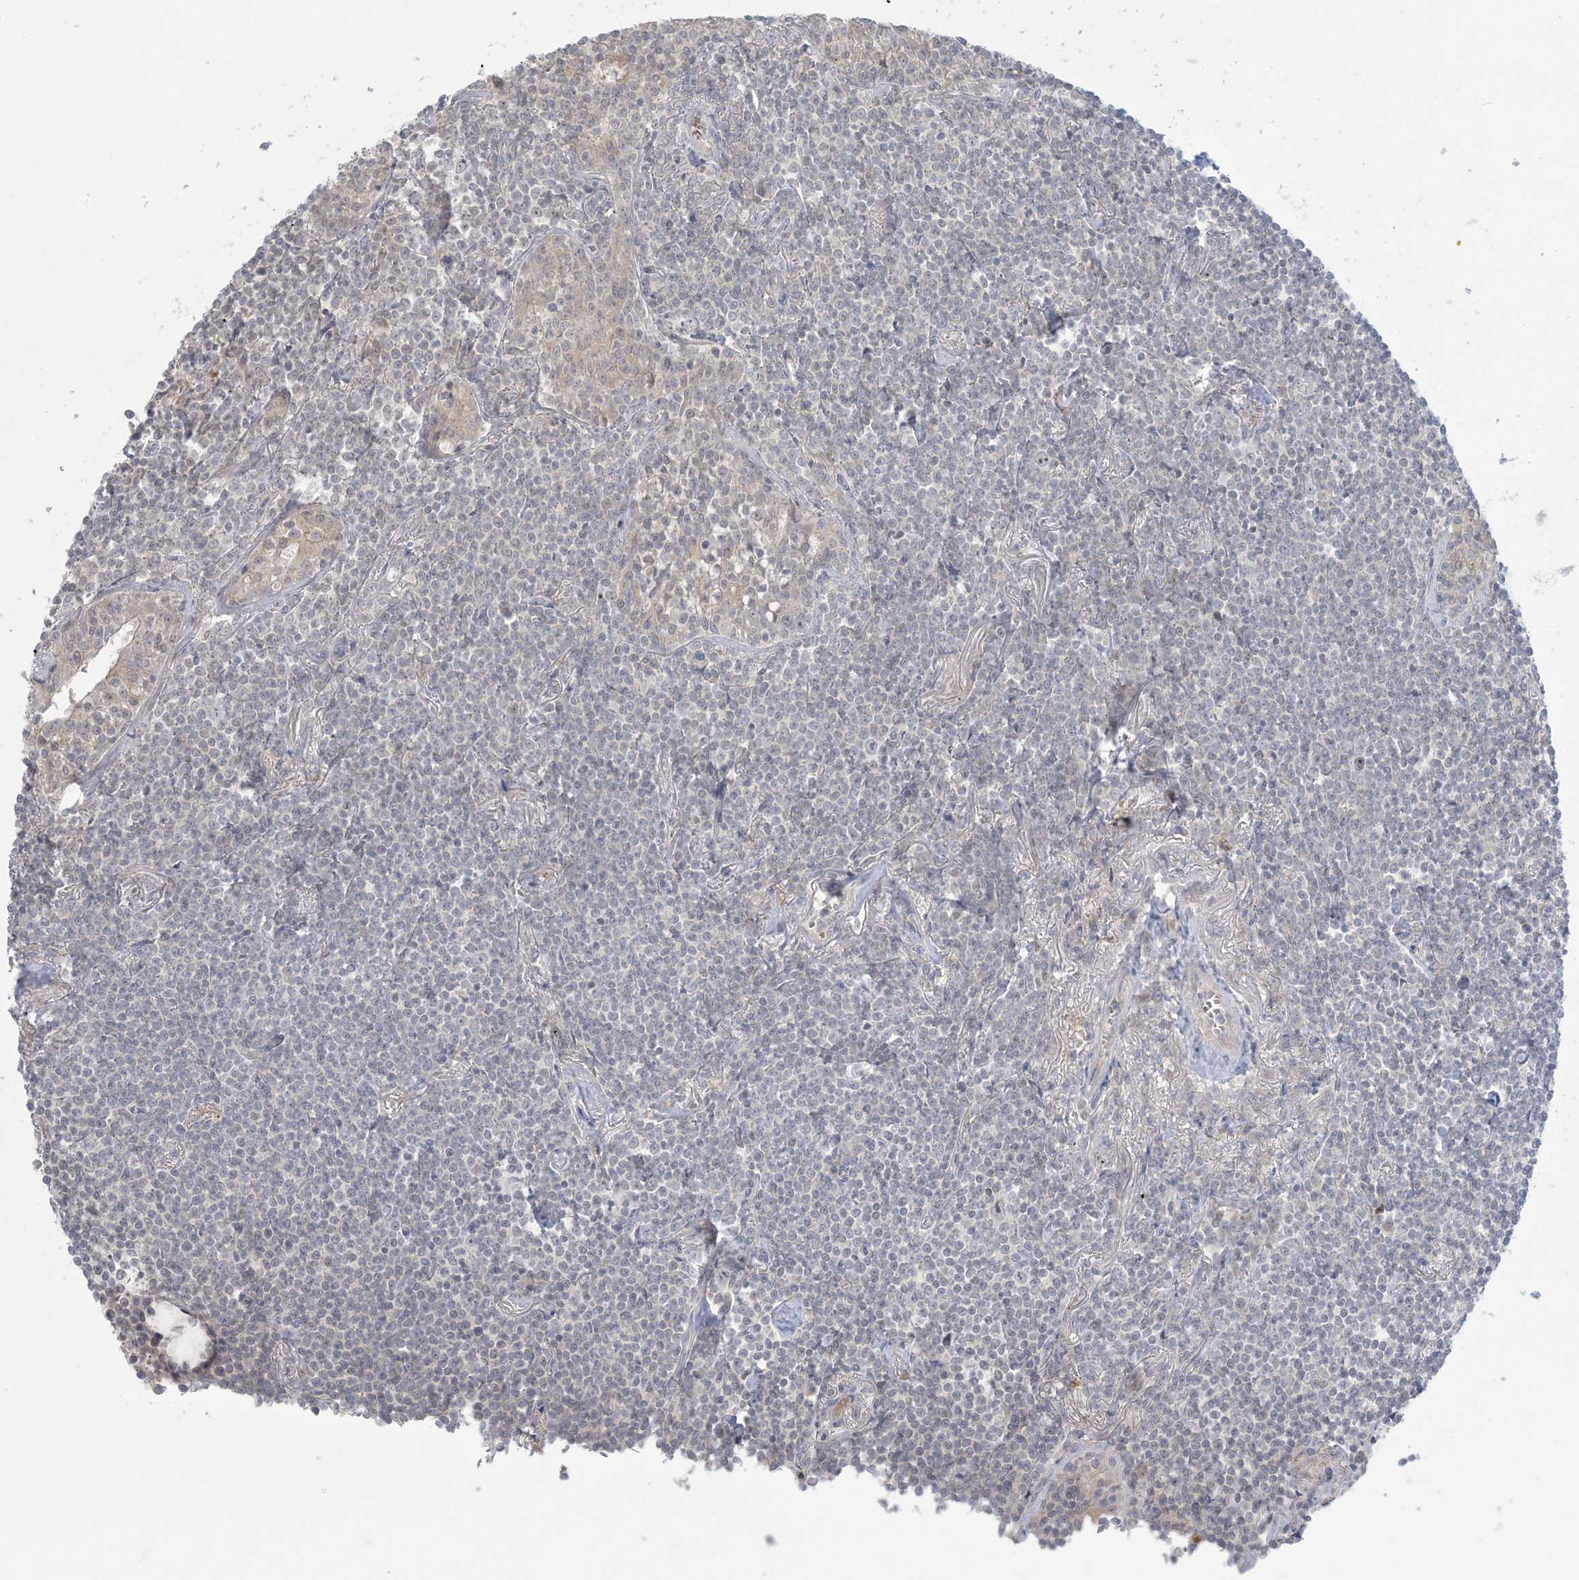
{"staining": {"intensity": "negative", "quantity": "none", "location": "none"}, "tissue": "lymphoma", "cell_type": "Tumor cells", "image_type": "cancer", "snomed": [{"axis": "morphology", "description": "Malignant lymphoma, non-Hodgkin's type, Low grade"}, {"axis": "topography", "description": "Lung"}], "caption": "Low-grade malignant lymphoma, non-Hodgkin's type was stained to show a protein in brown. There is no significant positivity in tumor cells.", "gene": "NRBP2", "patient": {"sex": "female", "age": 71}}